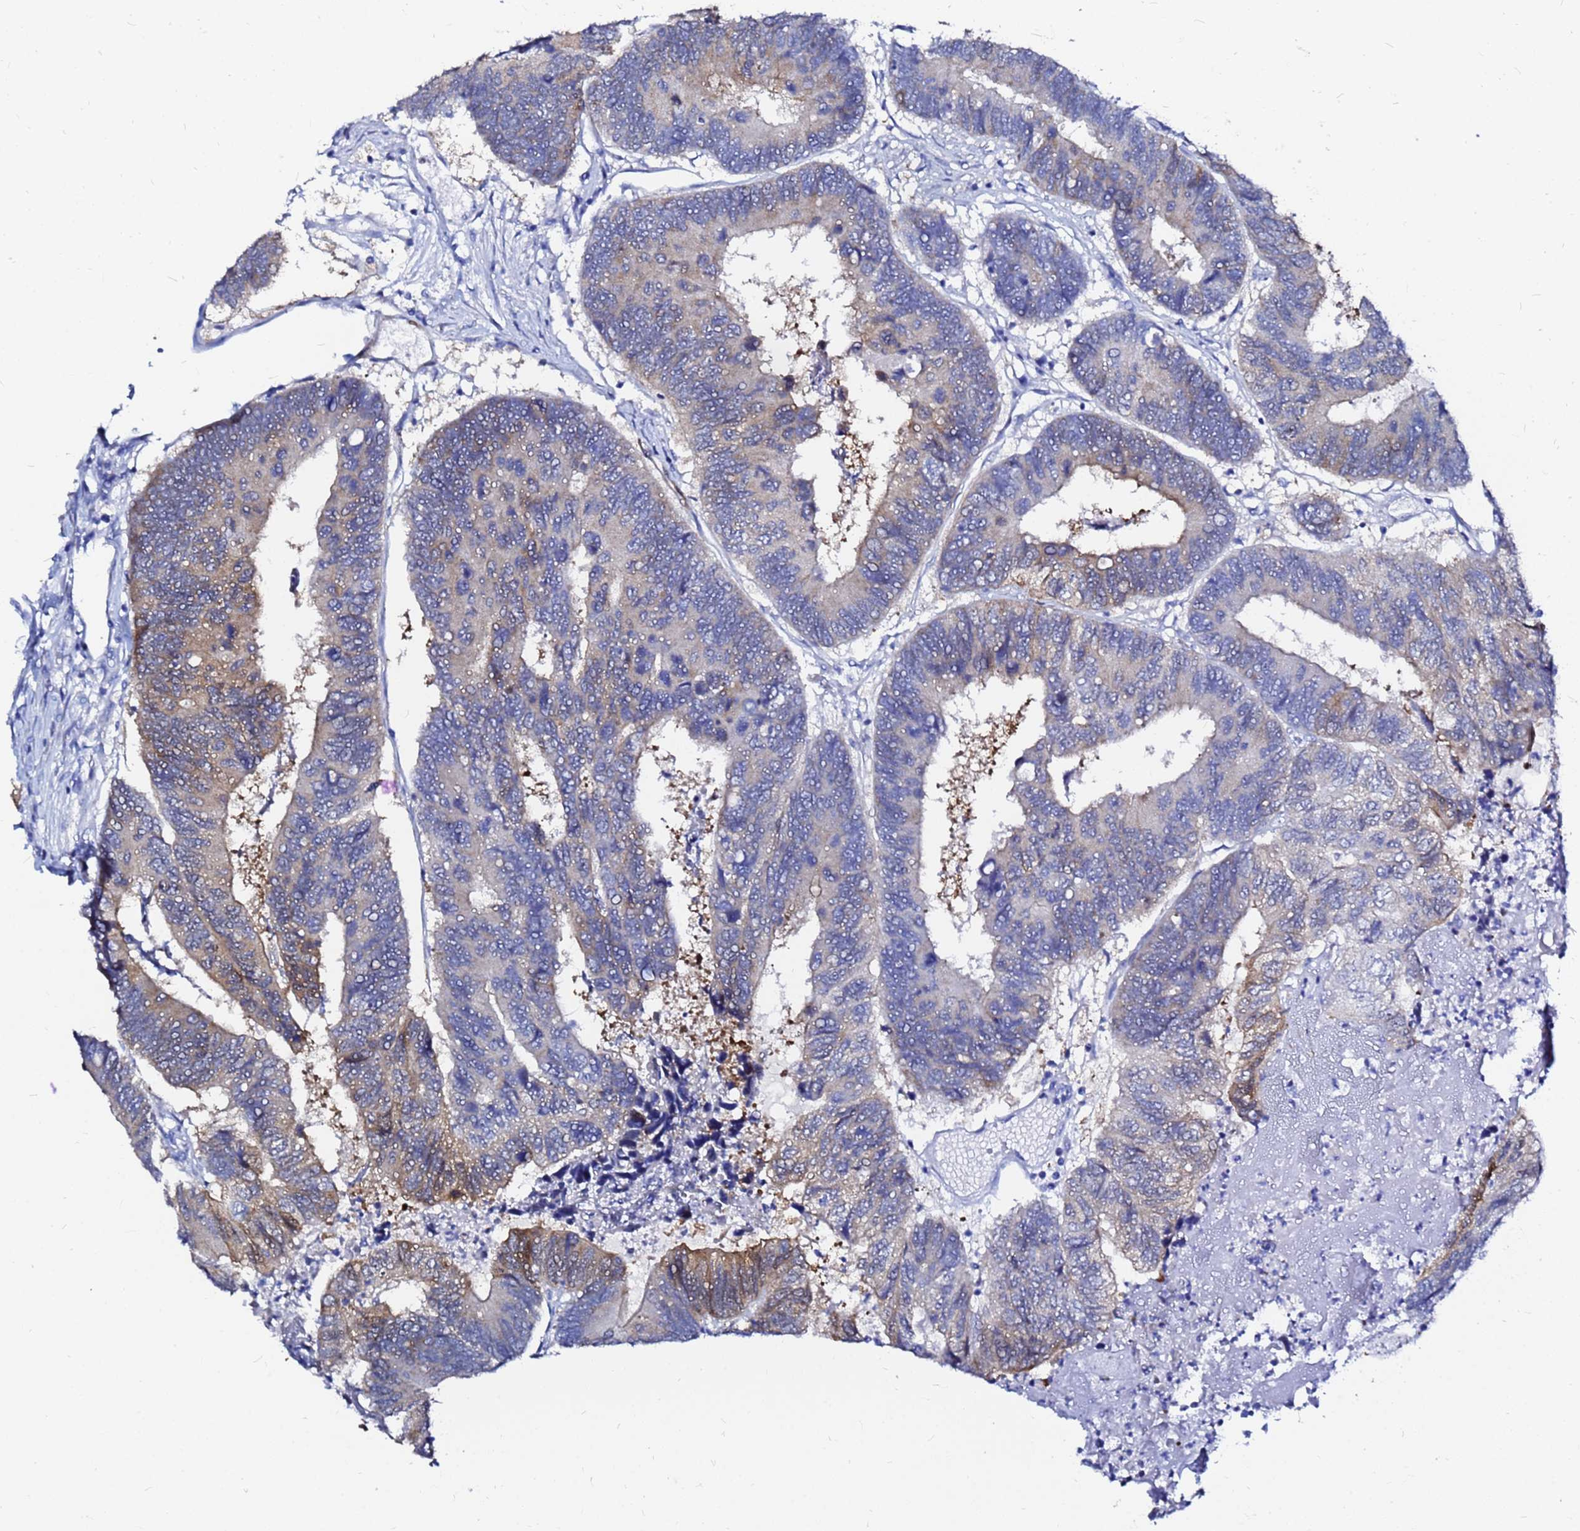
{"staining": {"intensity": "weak", "quantity": "25%-75%", "location": "cytoplasmic/membranous"}, "tissue": "colorectal cancer", "cell_type": "Tumor cells", "image_type": "cancer", "snomed": [{"axis": "morphology", "description": "Adenocarcinoma, NOS"}, {"axis": "topography", "description": "Colon"}], "caption": "About 25%-75% of tumor cells in colorectal cancer reveal weak cytoplasmic/membranous protein expression as visualized by brown immunohistochemical staining.", "gene": "PPP1R14C", "patient": {"sex": "female", "age": 67}}